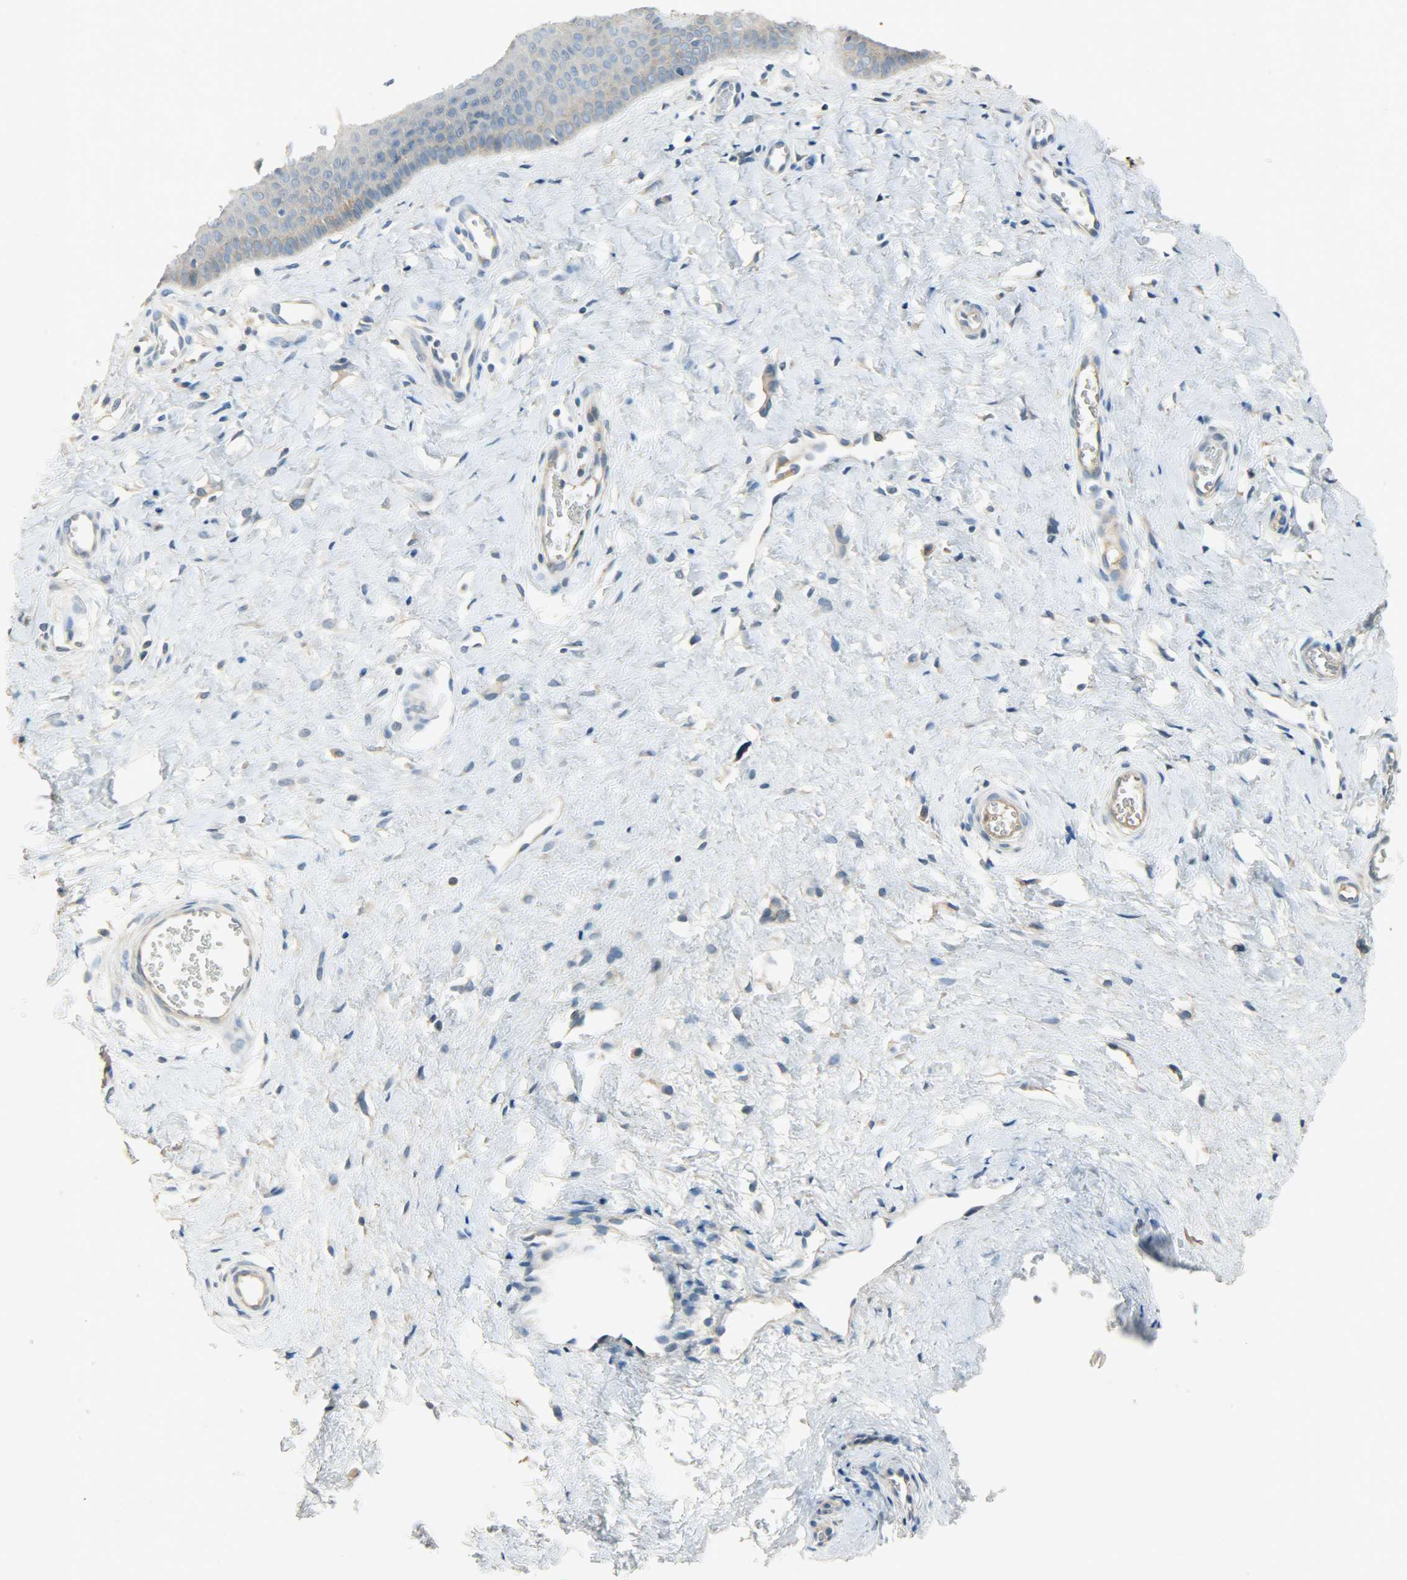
{"staining": {"intensity": "strong", "quantity": ">75%", "location": "cytoplasmic/membranous"}, "tissue": "cervix", "cell_type": "Glandular cells", "image_type": "normal", "snomed": [{"axis": "morphology", "description": "Normal tissue, NOS"}, {"axis": "topography", "description": "Cervix"}], "caption": "Protein staining of benign cervix displays strong cytoplasmic/membranous positivity in approximately >75% of glandular cells. The staining is performed using DAB brown chromogen to label protein expression. The nuclei are counter-stained blue using hematoxylin.", "gene": "DSG2", "patient": {"sex": "female", "age": 55}}